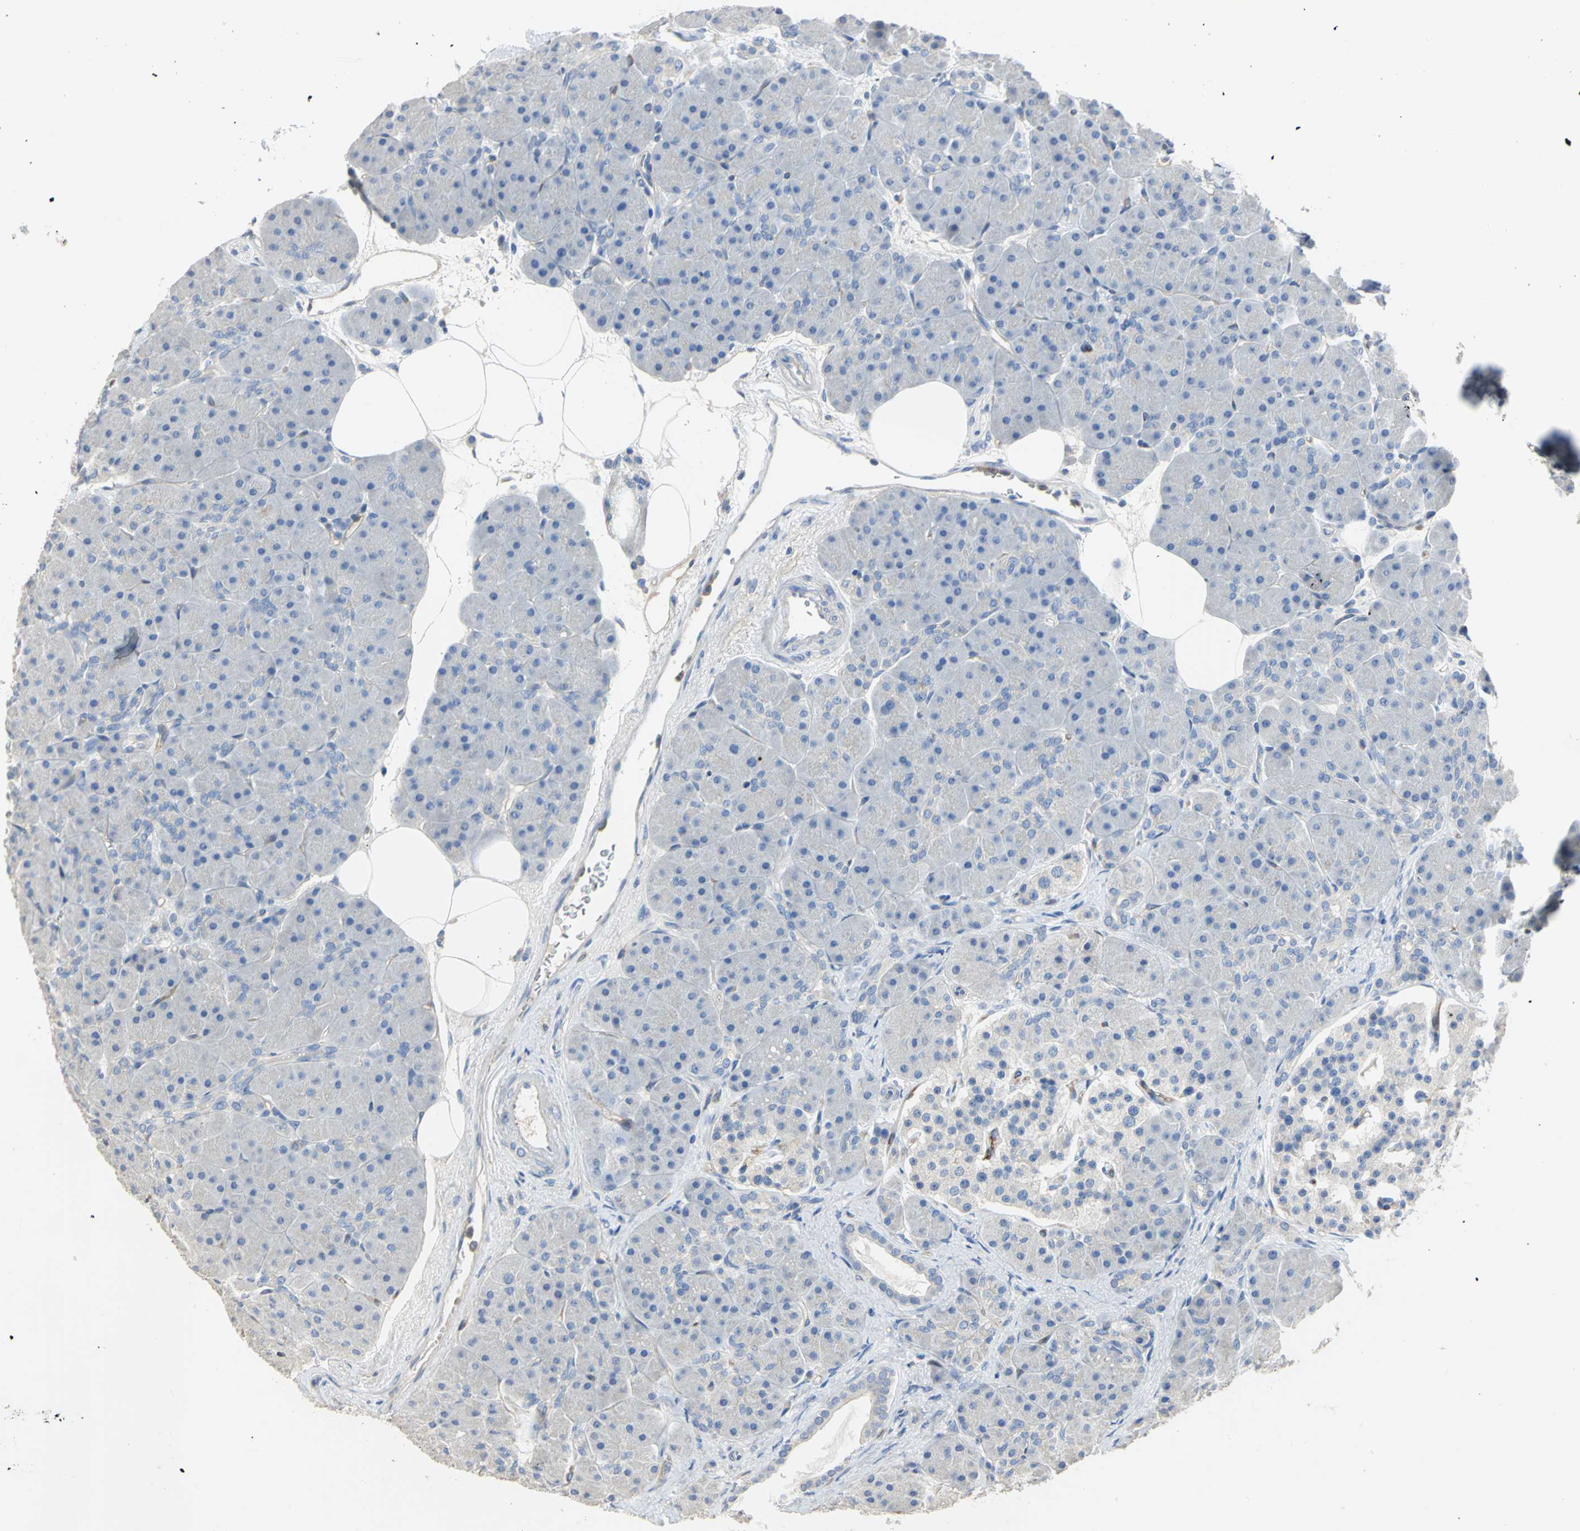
{"staining": {"intensity": "negative", "quantity": "none", "location": "none"}, "tissue": "pancreas", "cell_type": "Exocrine glandular cells", "image_type": "normal", "snomed": [{"axis": "morphology", "description": "Normal tissue, NOS"}, {"axis": "topography", "description": "Pancreas"}], "caption": "Pancreas stained for a protein using immunohistochemistry shows no positivity exocrine glandular cells.", "gene": "DLGAP5", "patient": {"sex": "male", "age": 66}}